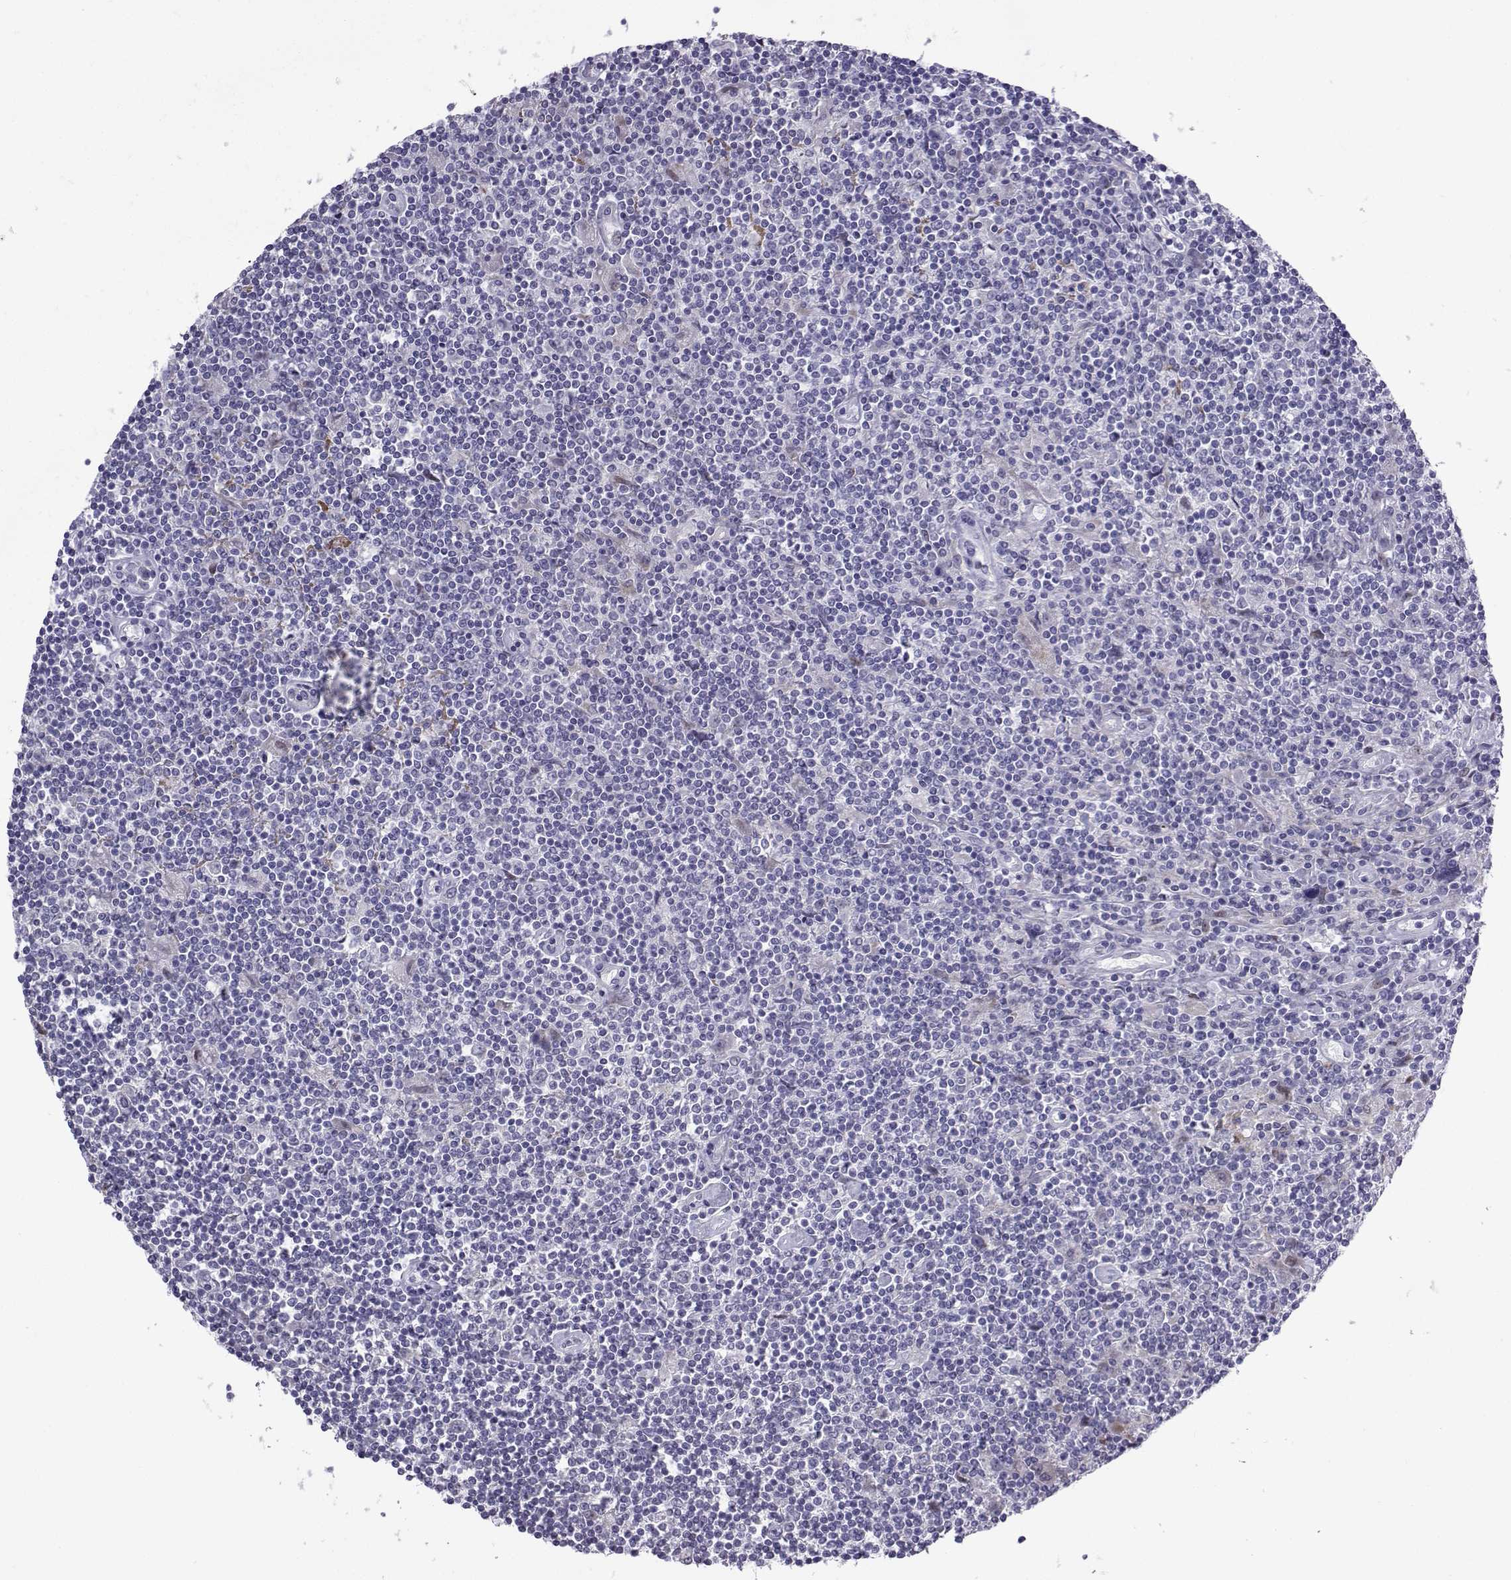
{"staining": {"intensity": "negative", "quantity": "none", "location": "none"}, "tissue": "lymphoma", "cell_type": "Tumor cells", "image_type": "cancer", "snomed": [{"axis": "morphology", "description": "Hodgkin's disease, NOS"}, {"axis": "topography", "description": "Lymph node"}], "caption": "An image of human Hodgkin's disease is negative for staining in tumor cells.", "gene": "CFAP70", "patient": {"sex": "male", "age": 40}}